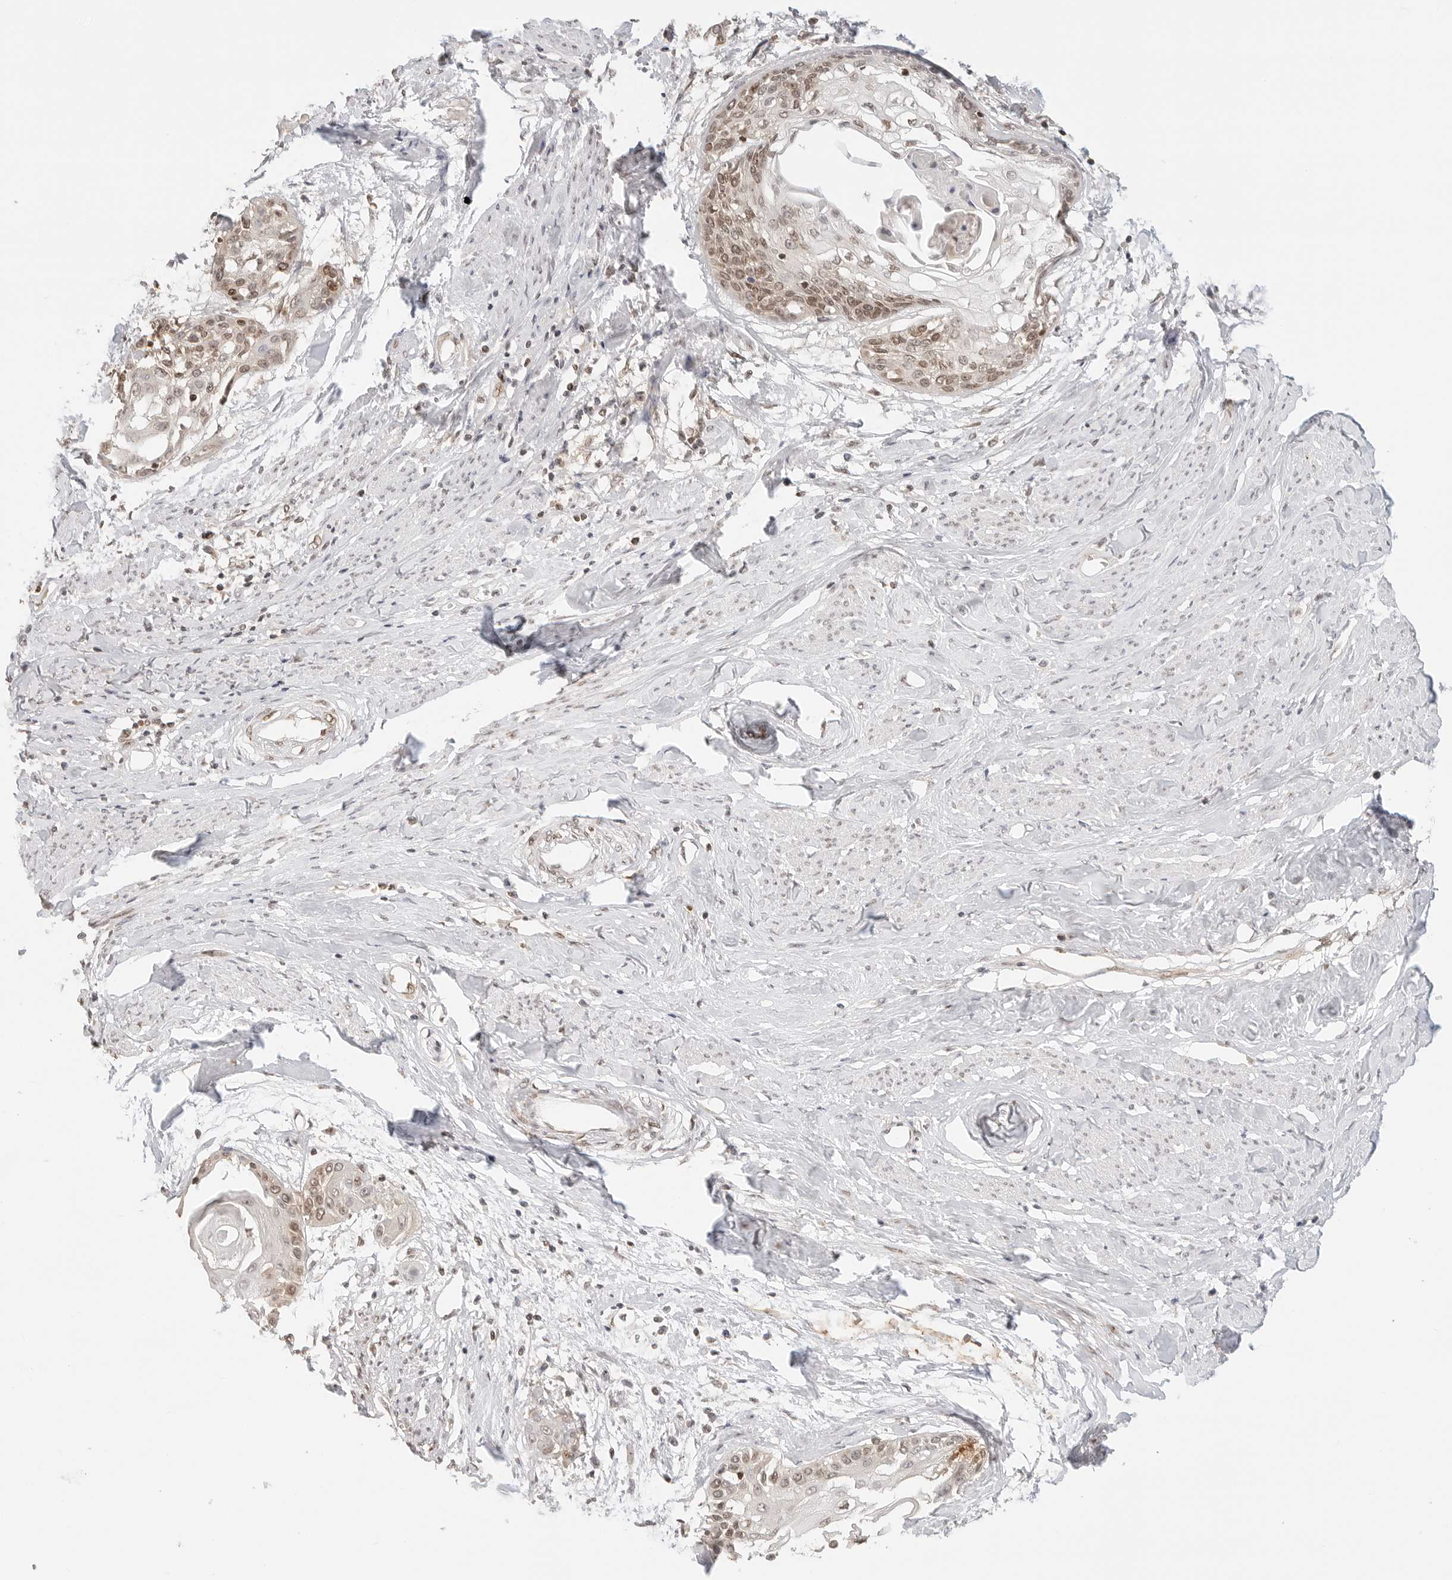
{"staining": {"intensity": "moderate", "quantity": ">75%", "location": "nuclear"}, "tissue": "cervical cancer", "cell_type": "Tumor cells", "image_type": "cancer", "snomed": [{"axis": "morphology", "description": "Squamous cell carcinoma, NOS"}, {"axis": "topography", "description": "Cervix"}], "caption": "Immunohistochemical staining of cervical cancer (squamous cell carcinoma) reveals medium levels of moderate nuclear expression in about >75% of tumor cells.", "gene": "POLH", "patient": {"sex": "female", "age": 57}}